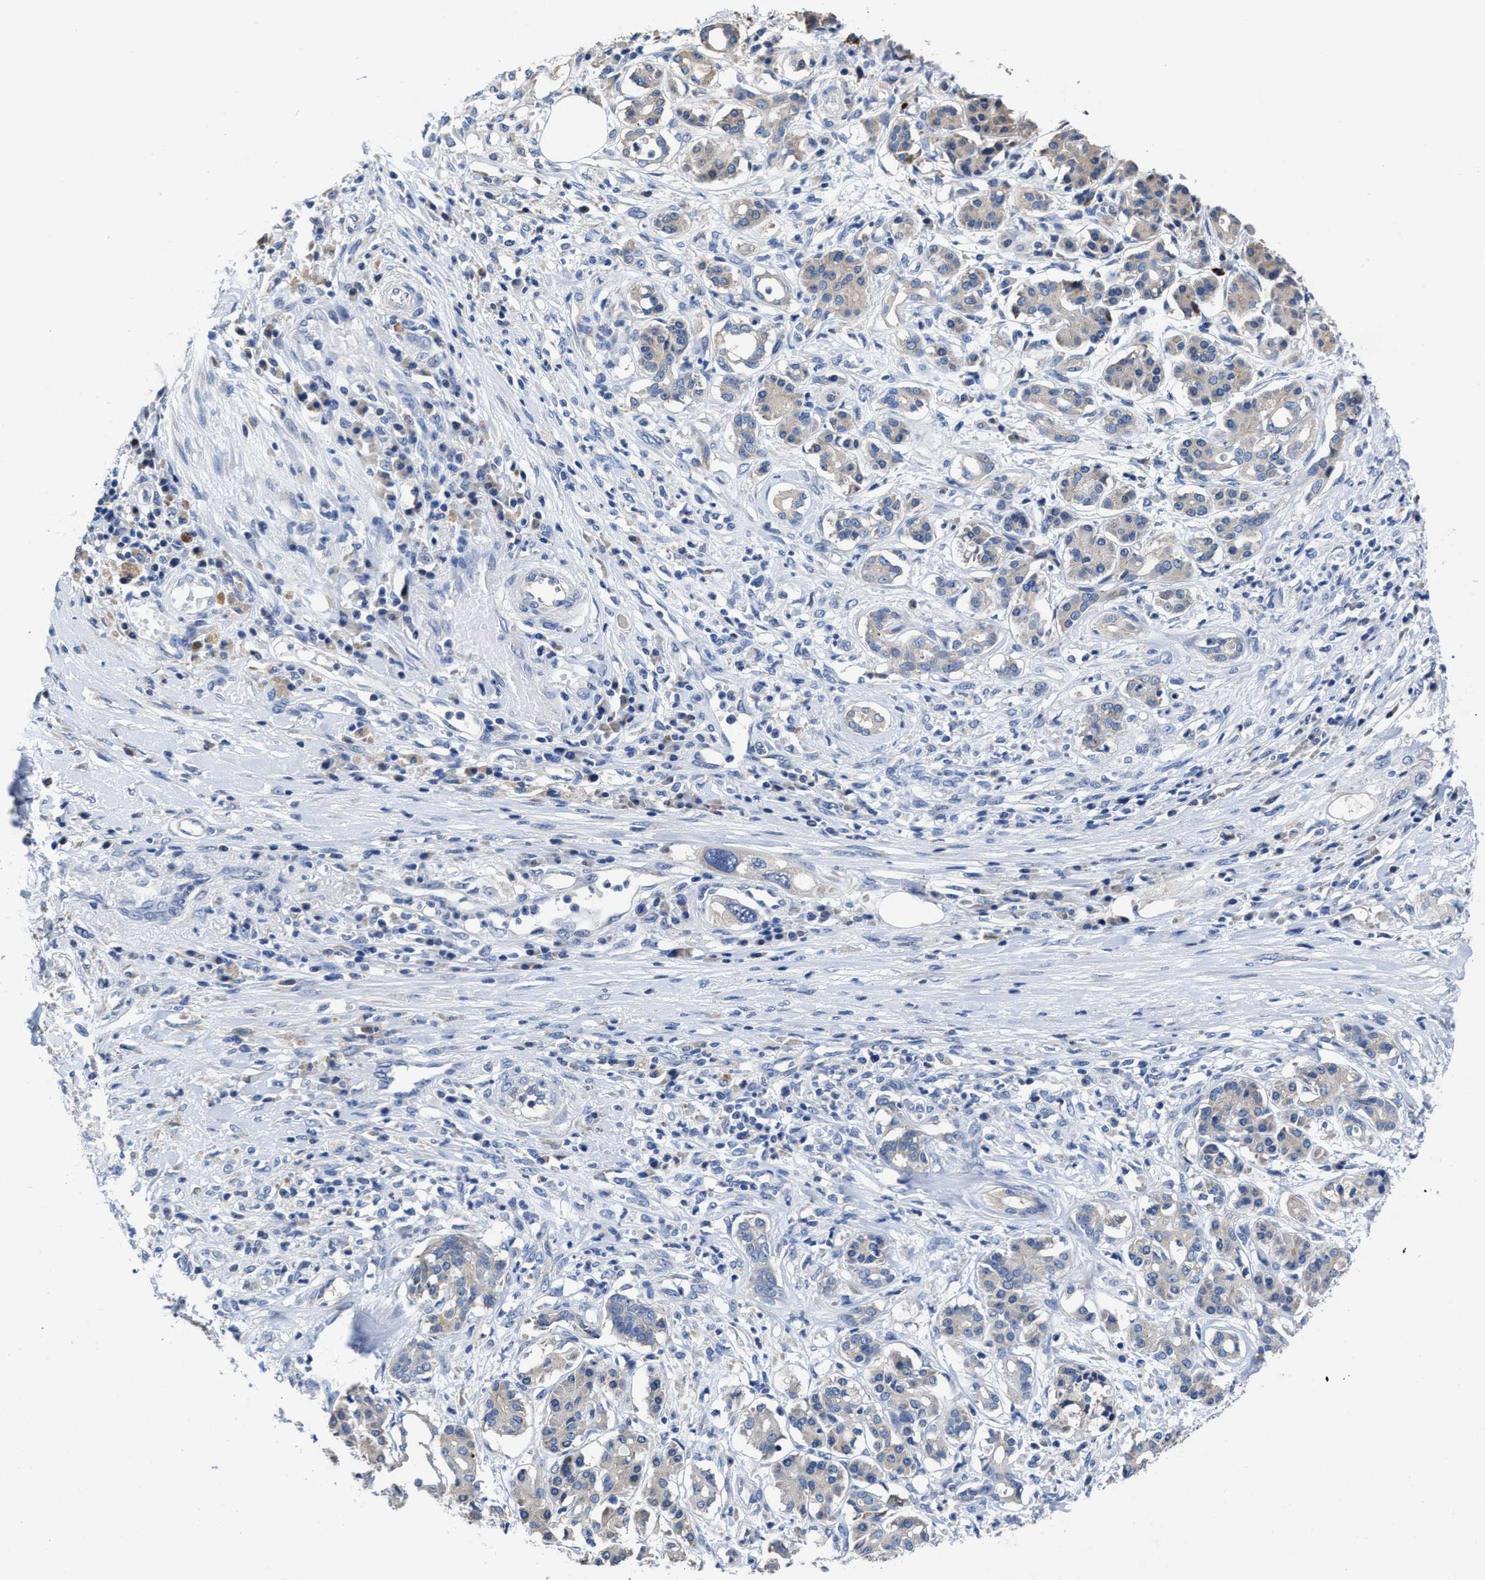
{"staining": {"intensity": "negative", "quantity": "none", "location": "none"}, "tissue": "pancreatic cancer", "cell_type": "Tumor cells", "image_type": "cancer", "snomed": [{"axis": "morphology", "description": "Adenocarcinoma, NOS"}, {"axis": "topography", "description": "Pancreas"}], "caption": "Pancreatic cancer (adenocarcinoma) stained for a protein using immunohistochemistry displays no staining tumor cells.", "gene": "HOOK1", "patient": {"sex": "female", "age": 56}}